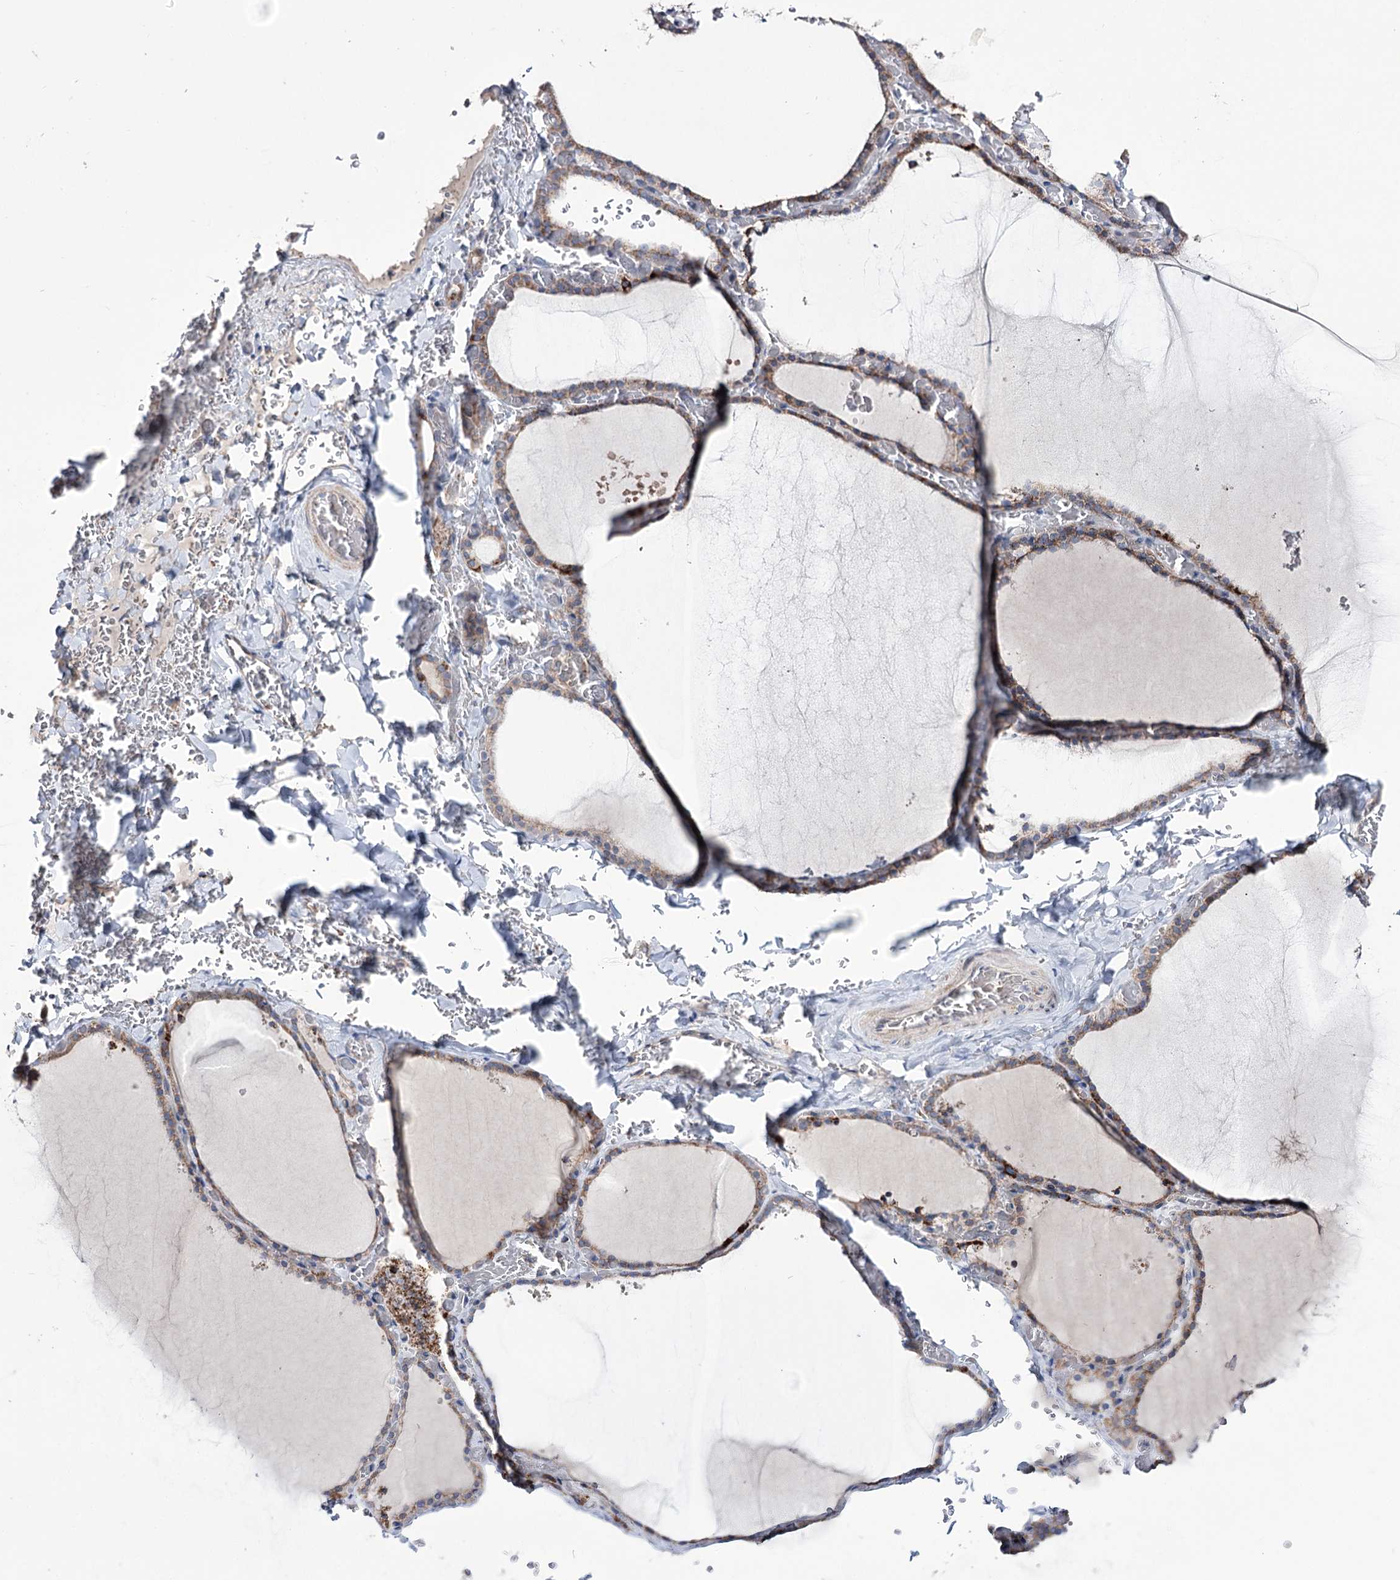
{"staining": {"intensity": "moderate", "quantity": "25%-75%", "location": "cytoplasmic/membranous"}, "tissue": "thyroid gland", "cell_type": "Glandular cells", "image_type": "normal", "snomed": [{"axis": "morphology", "description": "Normal tissue, NOS"}, {"axis": "topography", "description": "Thyroid gland"}], "caption": "Brown immunohistochemical staining in benign thyroid gland reveals moderate cytoplasmic/membranous positivity in approximately 25%-75% of glandular cells.", "gene": "OSBPL5", "patient": {"sex": "female", "age": 39}}